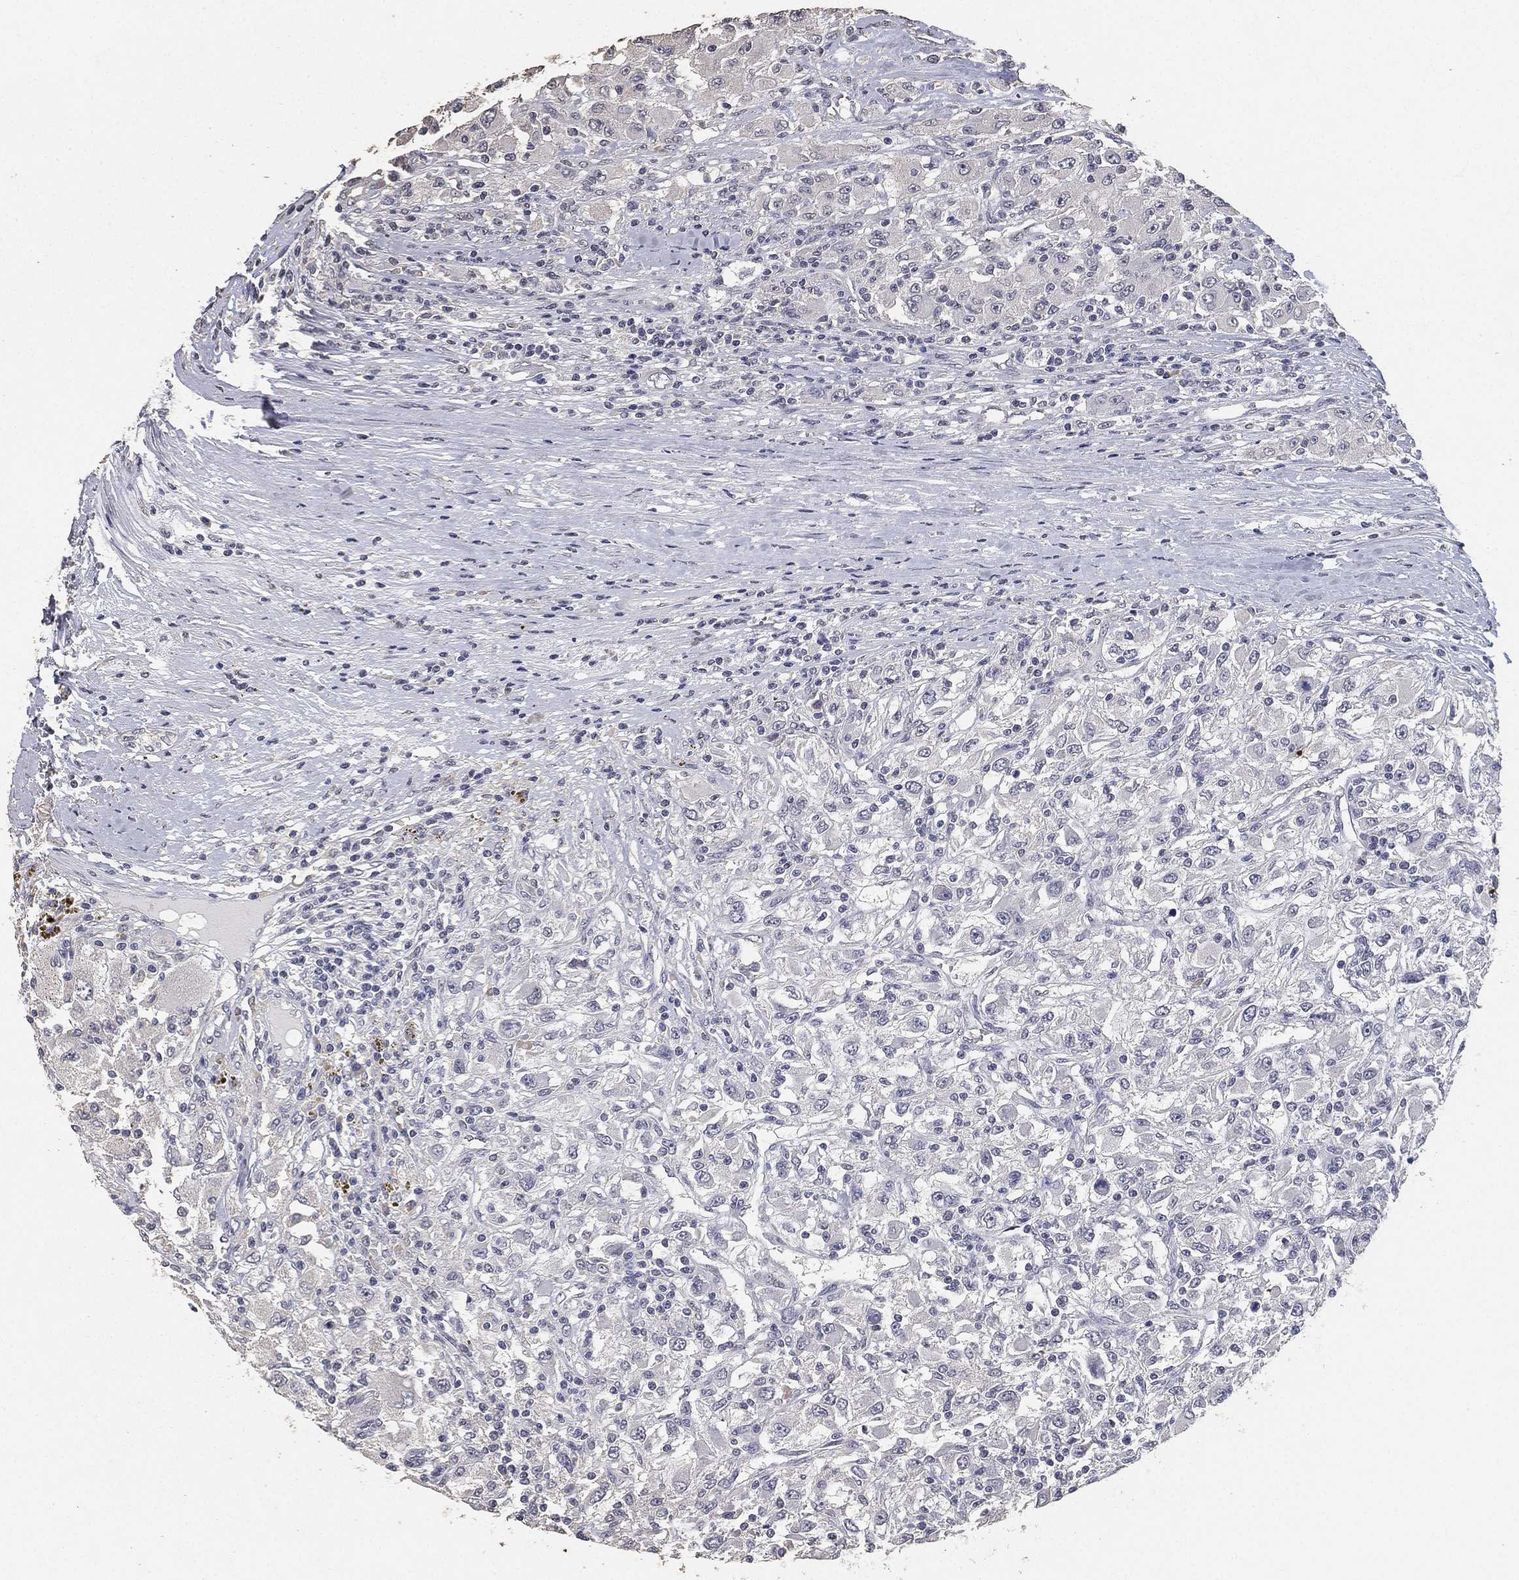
{"staining": {"intensity": "negative", "quantity": "none", "location": "none"}, "tissue": "renal cancer", "cell_type": "Tumor cells", "image_type": "cancer", "snomed": [{"axis": "morphology", "description": "Adenocarcinoma, NOS"}, {"axis": "topography", "description": "Kidney"}], "caption": "This is an IHC histopathology image of human renal cancer (adenocarcinoma). There is no expression in tumor cells.", "gene": "DSG1", "patient": {"sex": "female", "age": 67}}